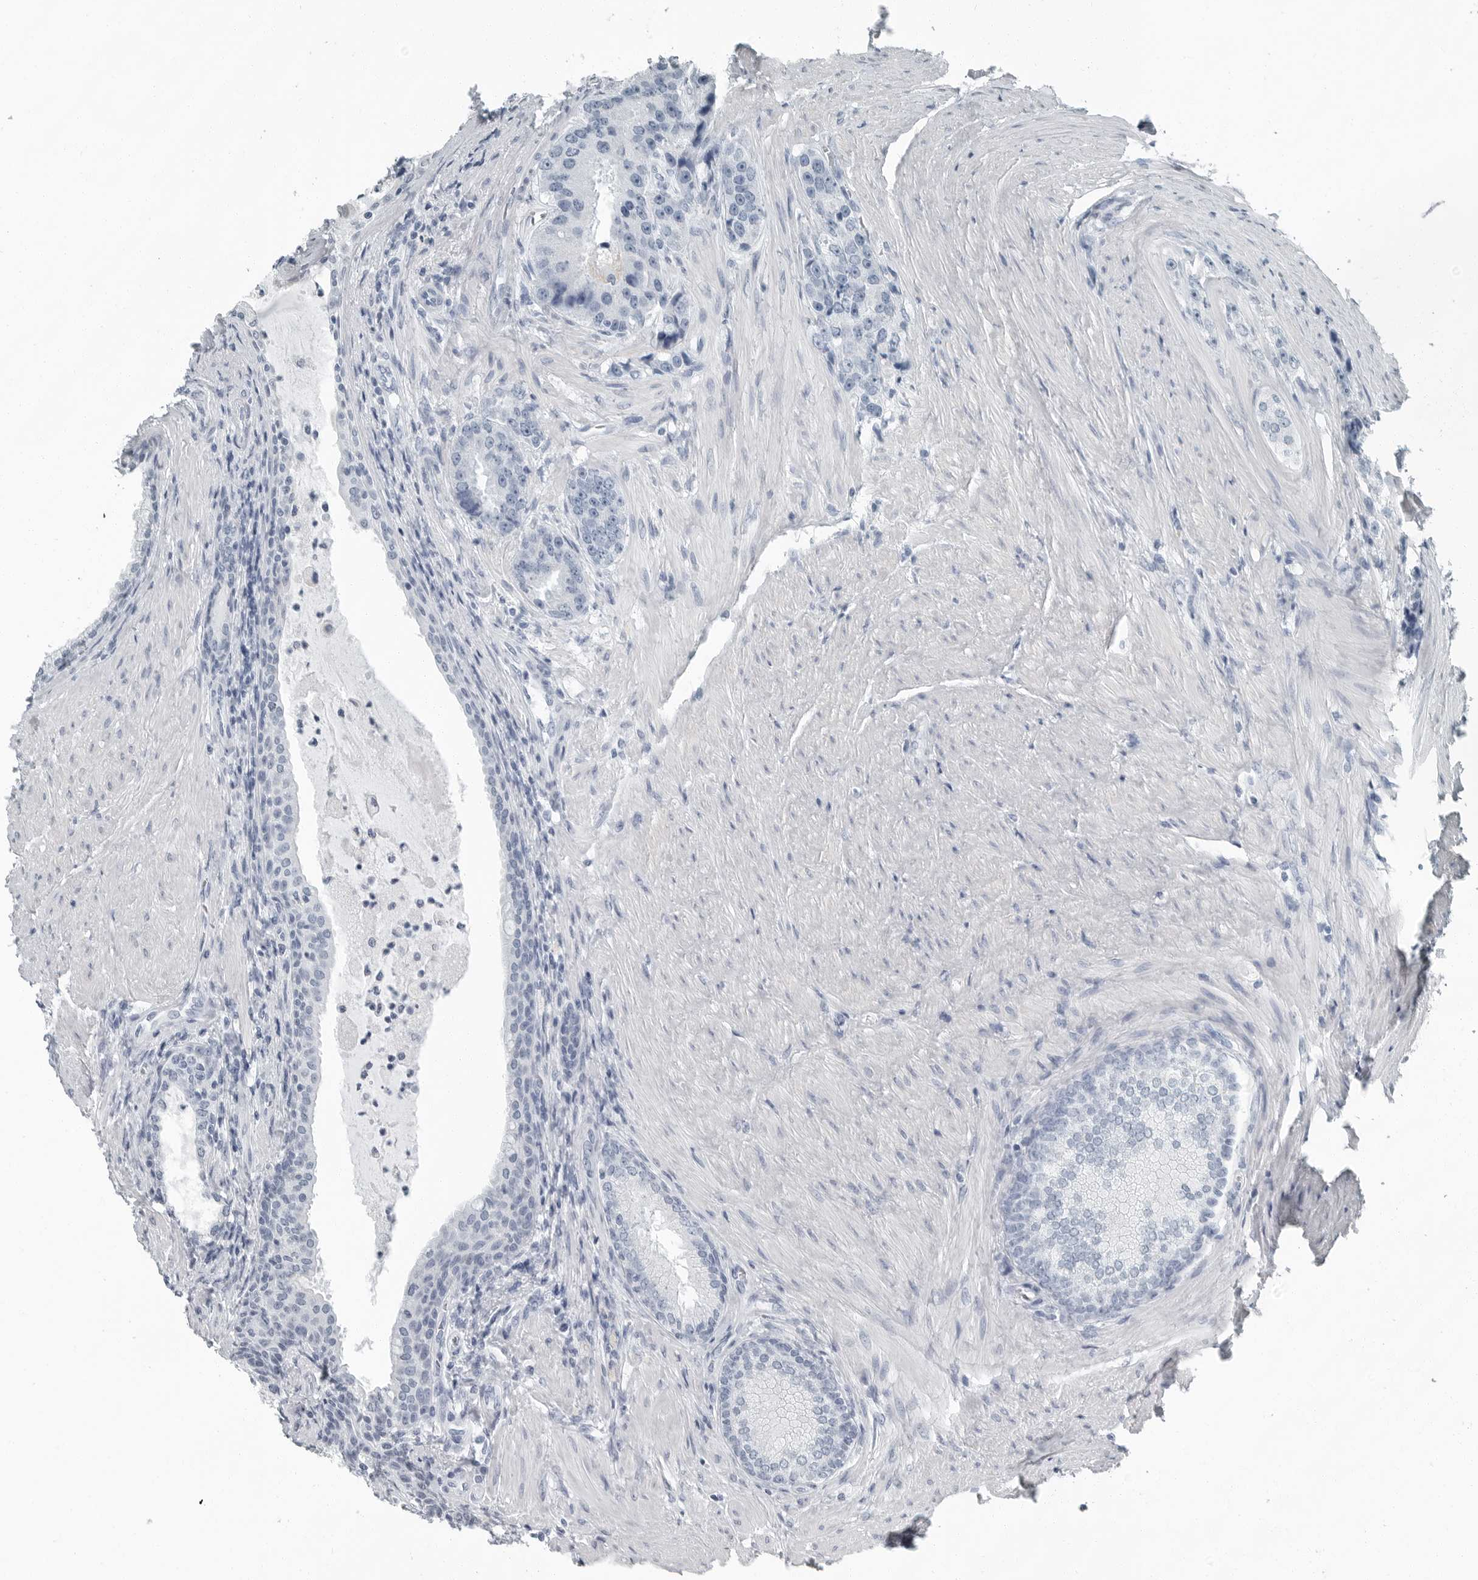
{"staining": {"intensity": "negative", "quantity": "none", "location": "none"}, "tissue": "prostate cancer", "cell_type": "Tumor cells", "image_type": "cancer", "snomed": [{"axis": "morphology", "description": "Adenocarcinoma, High grade"}, {"axis": "topography", "description": "Prostate"}], "caption": "A histopathology image of prostate cancer stained for a protein exhibits no brown staining in tumor cells.", "gene": "FABP6", "patient": {"sex": "male", "age": 60}}